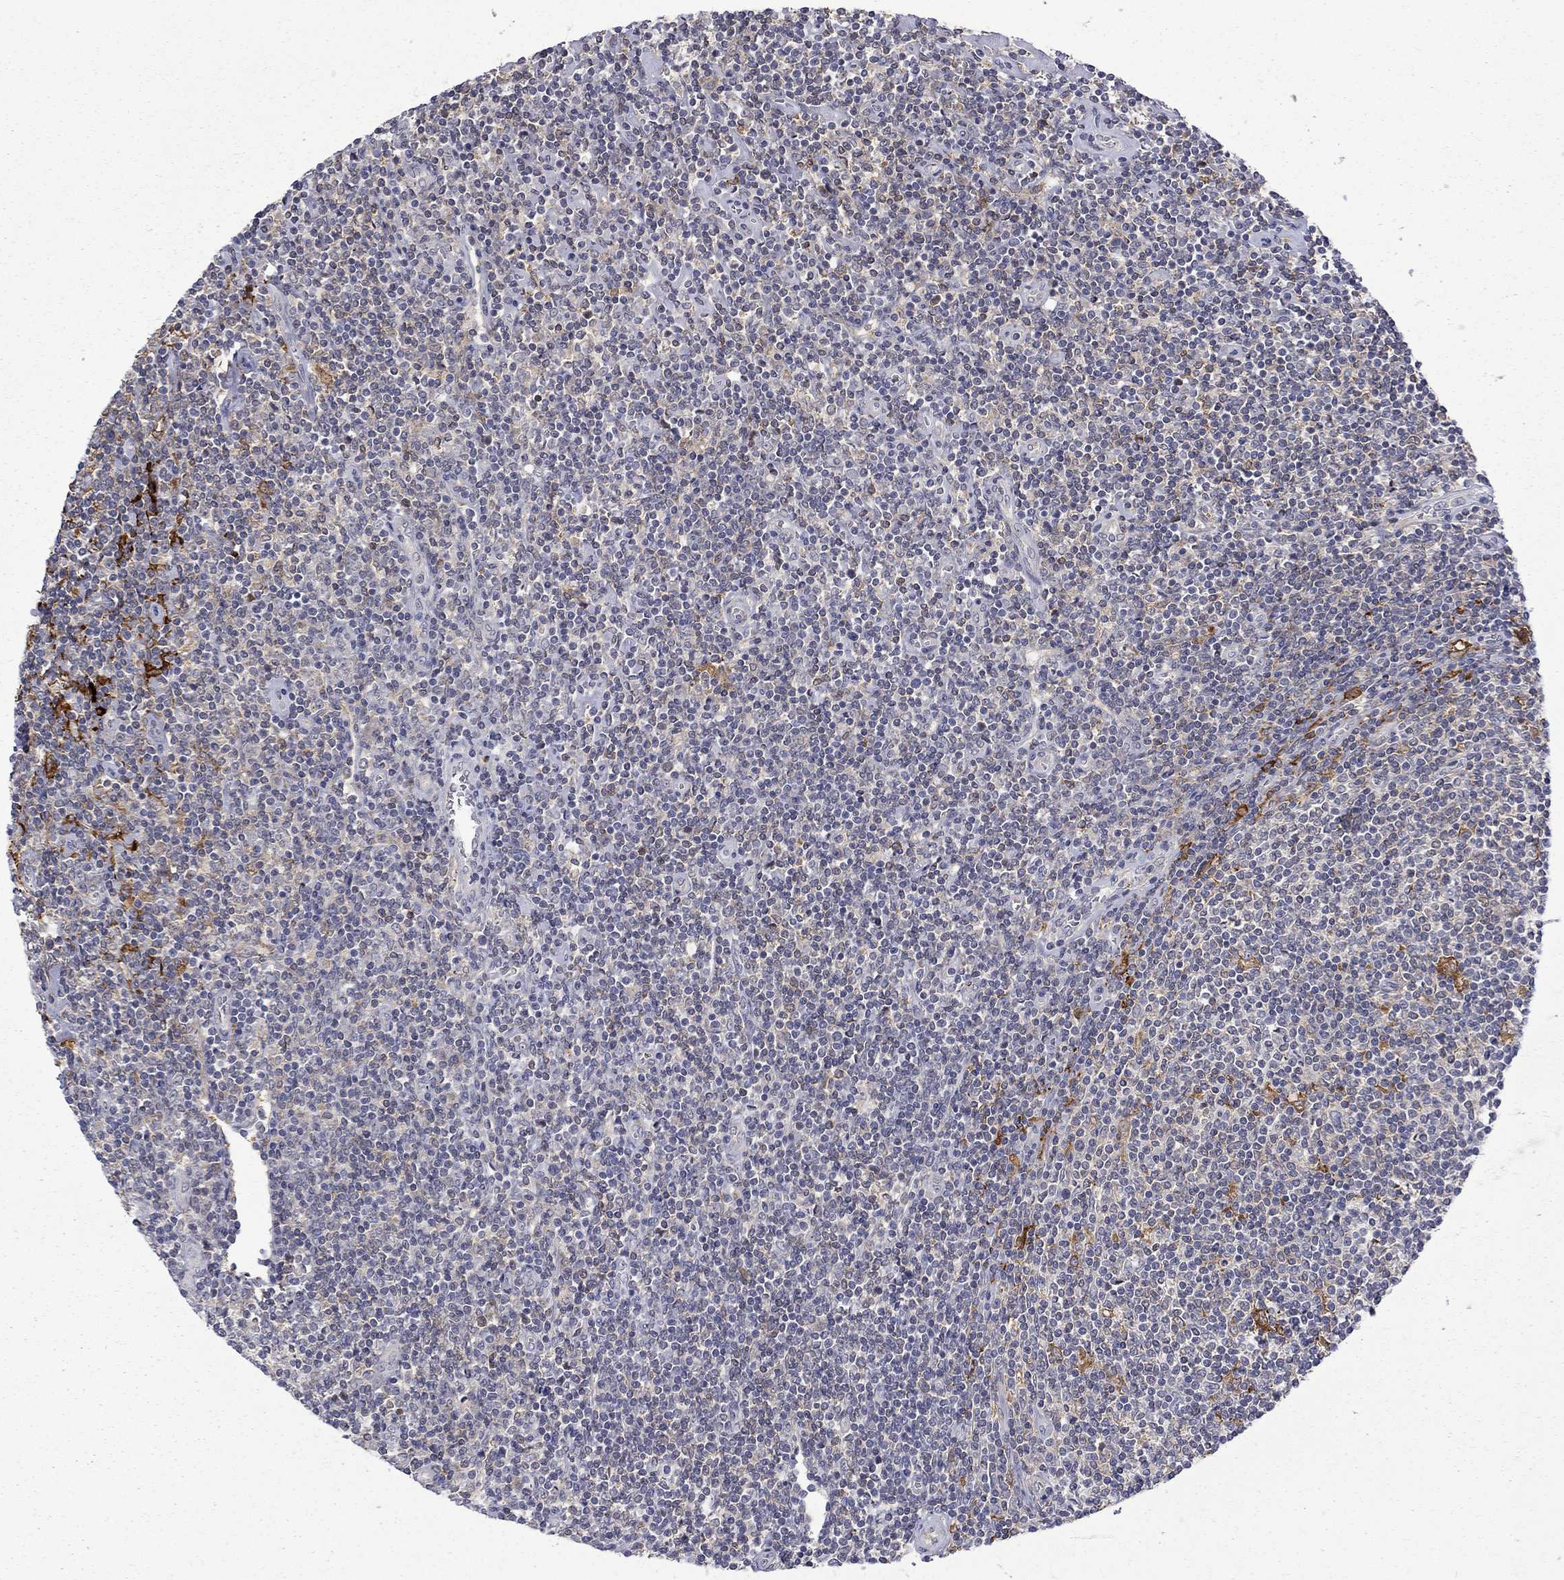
{"staining": {"intensity": "weak", "quantity": ">75%", "location": "cytoplasmic/membranous"}, "tissue": "lymphoma", "cell_type": "Tumor cells", "image_type": "cancer", "snomed": [{"axis": "morphology", "description": "Hodgkin's disease, NOS"}, {"axis": "topography", "description": "Lymph node"}], "caption": "The image exhibits immunohistochemical staining of lymphoma. There is weak cytoplasmic/membranous positivity is present in about >75% of tumor cells.", "gene": "PCBP3", "patient": {"sex": "male", "age": 40}}